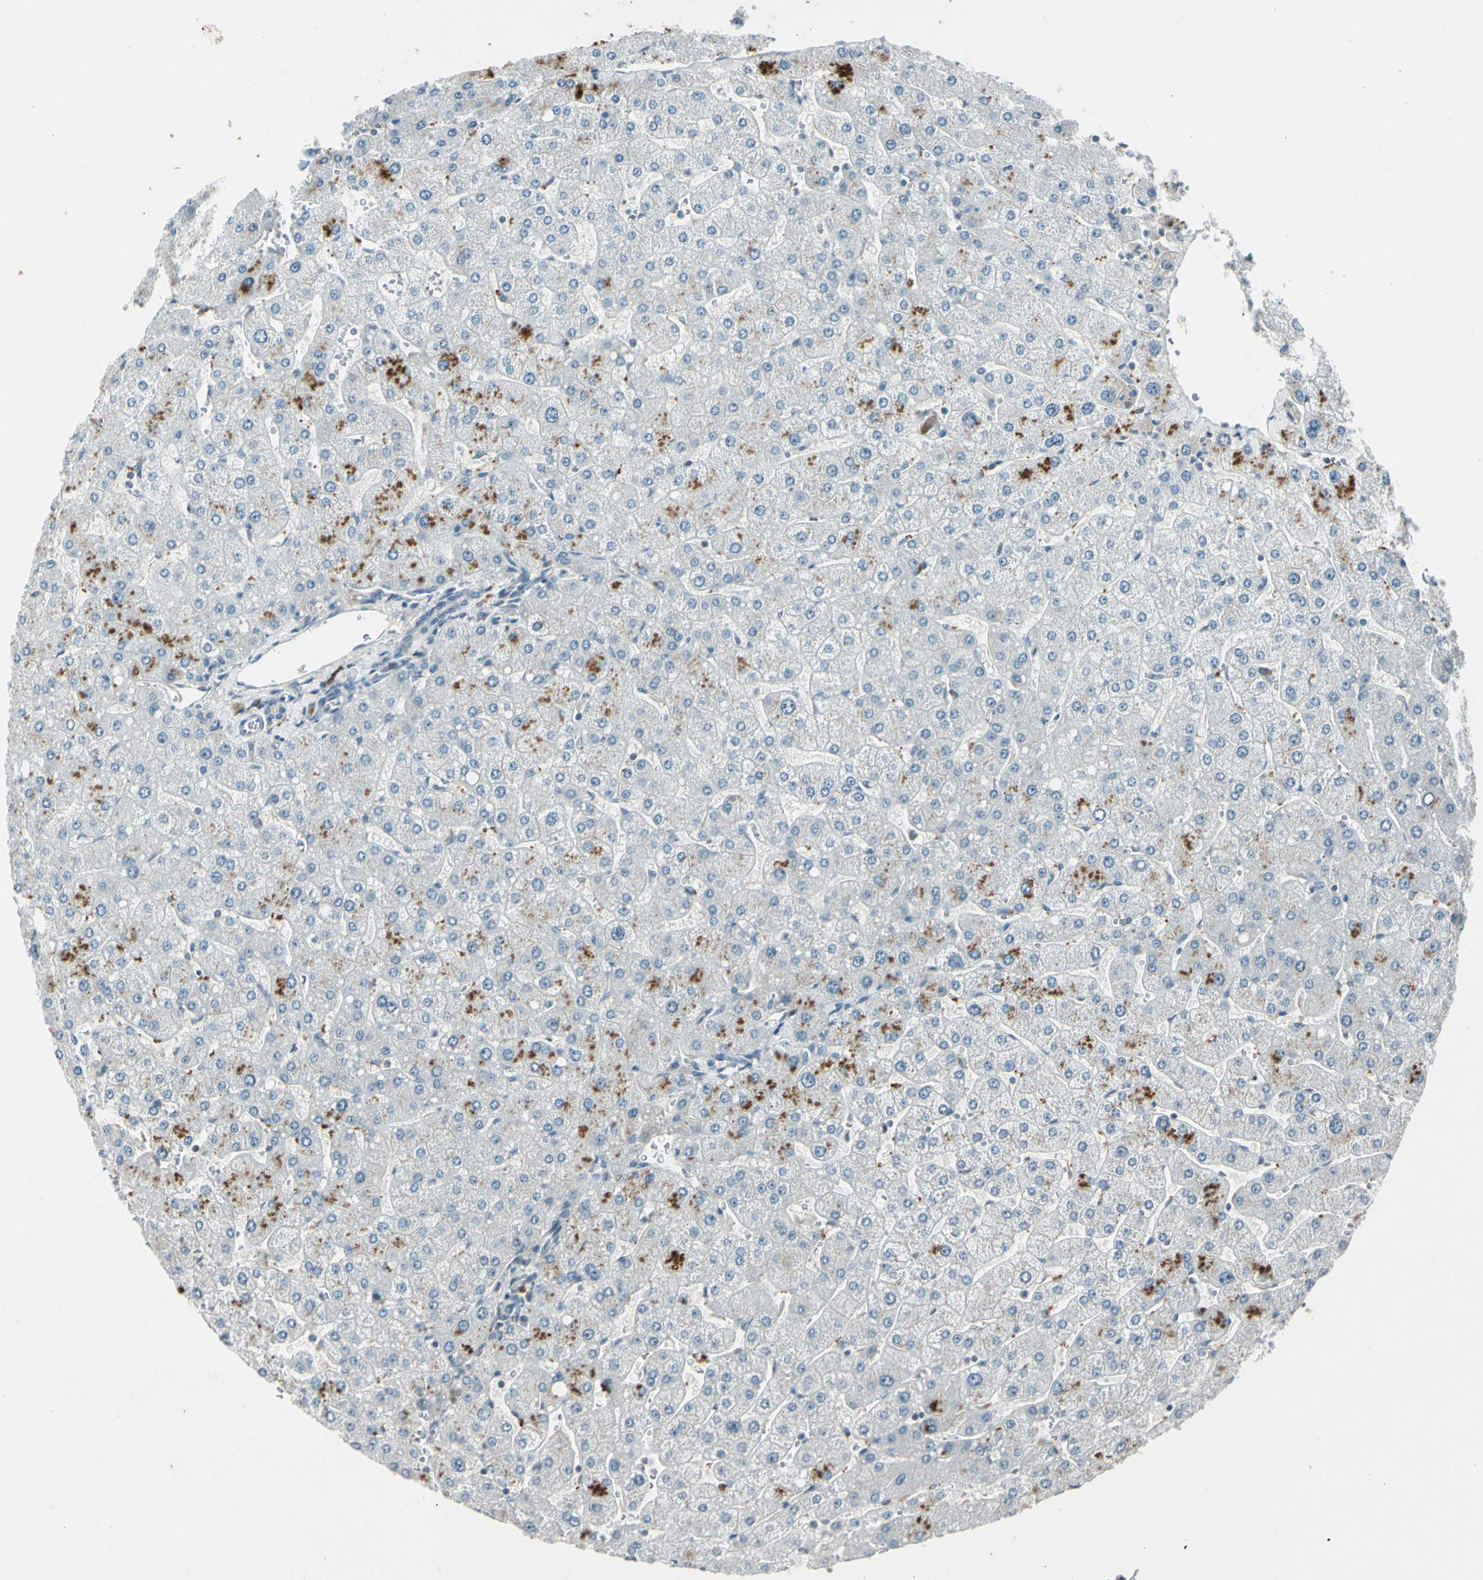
{"staining": {"intensity": "negative", "quantity": "none", "location": "none"}, "tissue": "liver", "cell_type": "Cholangiocytes", "image_type": "normal", "snomed": [{"axis": "morphology", "description": "Normal tissue, NOS"}, {"axis": "topography", "description": "Liver"}], "caption": "An IHC image of unremarkable liver is shown. There is no staining in cholangiocytes of liver.", "gene": "PDPN", "patient": {"sex": "male", "age": 55}}